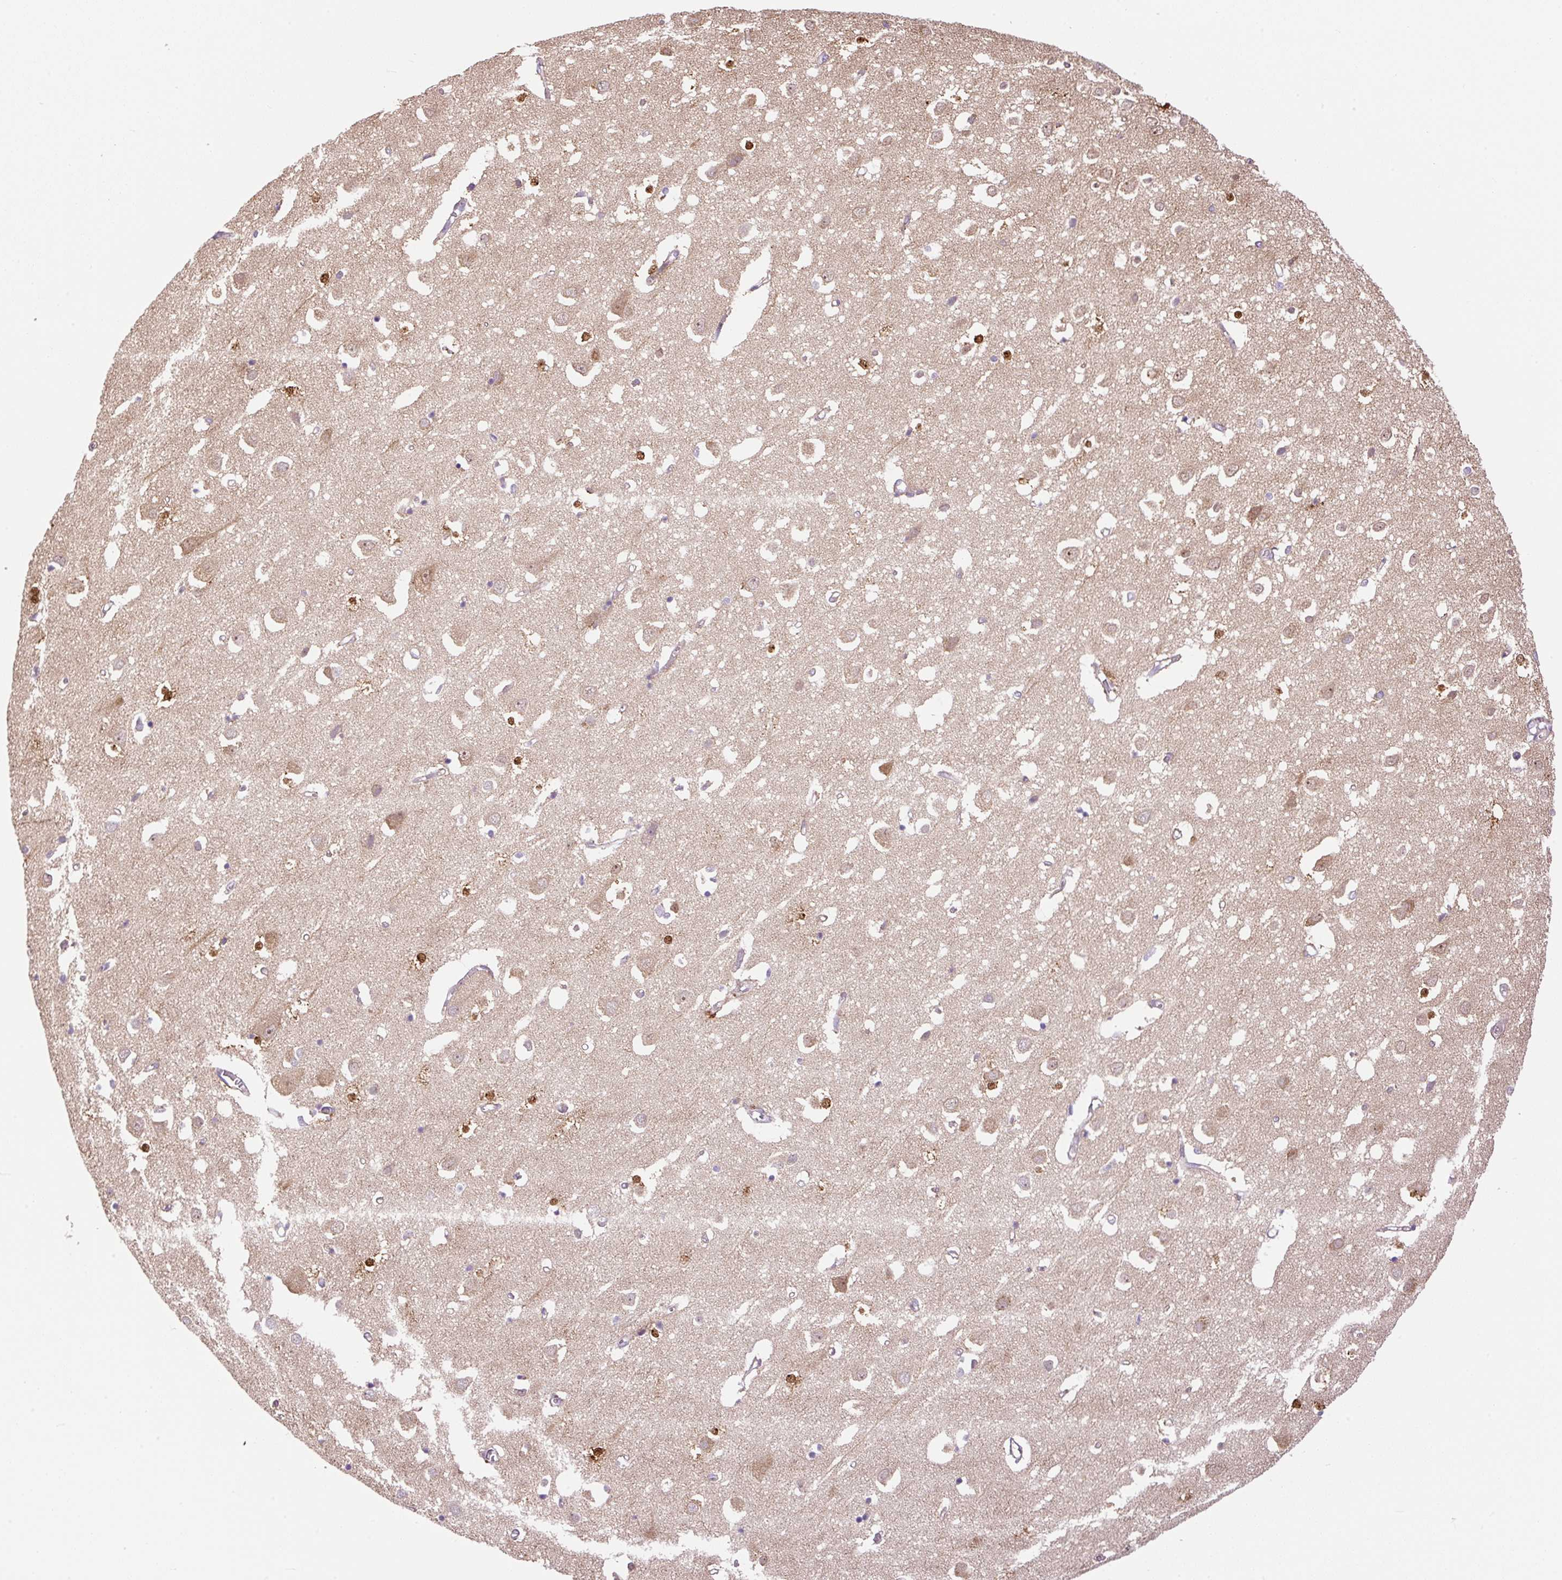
{"staining": {"intensity": "weak", "quantity": ">75%", "location": "cytoplasmic/membranous"}, "tissue": "cerebral cortex", "cell_type": "Endothelial cells", "image_type": "normal", "snomed": [{"axis": "morphology", "description": "Normal tissue, NOS"}, {"axis": "topography", "description": "Cerebral cortex"}], "caption": "Protein staining by immunohistochemistry (IHC) reveals weak cytoplasmic/membranous expression in approximately >75% of endothelial cells in normal cerebral cortex.", "gene": "PPME1", "patient": {"sex": "male", "age": 70}}